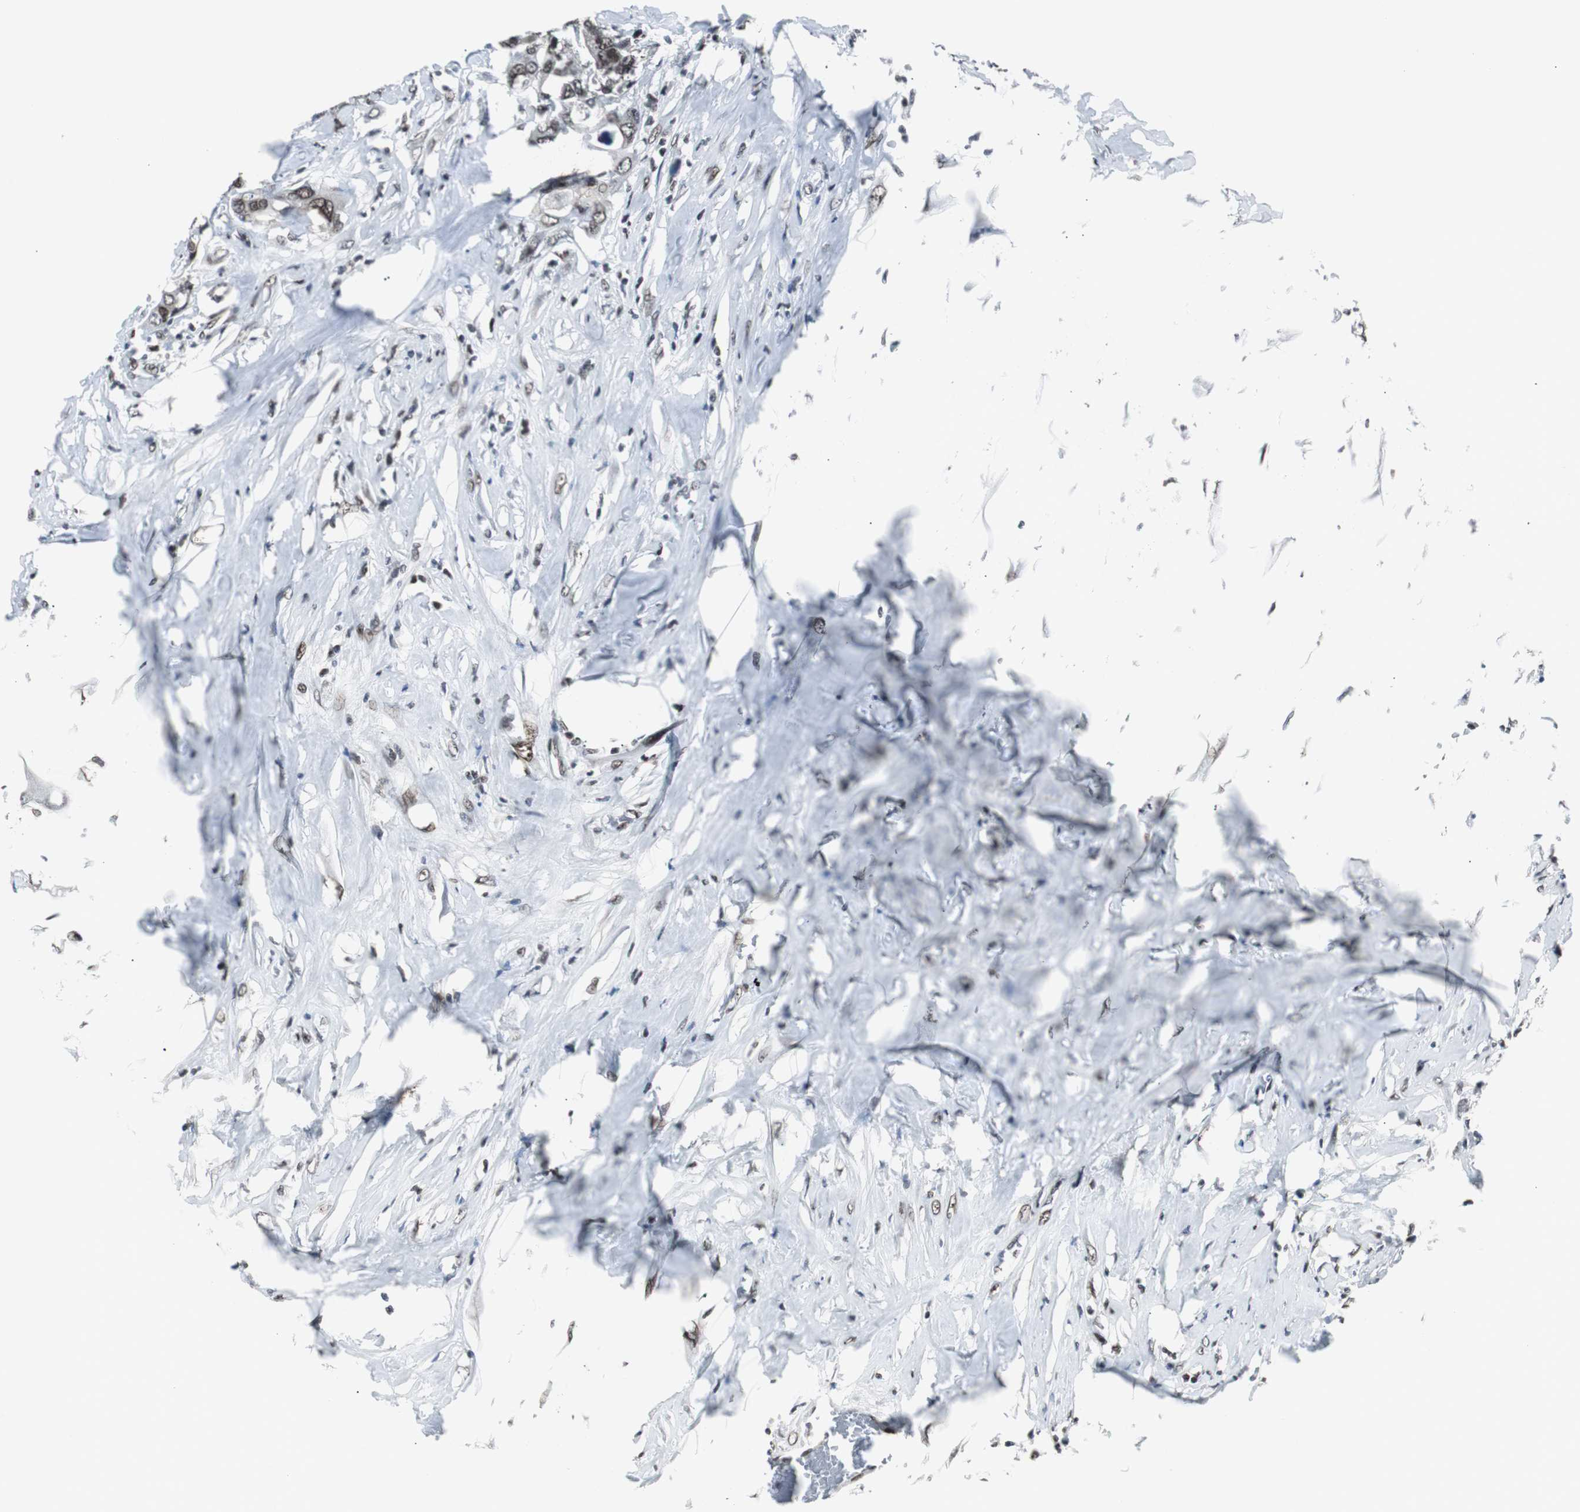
{"staining": {"intensity": "moderate", "quantity": ">75%", "location": "nuclear"}, "tissue": "colorectal cancer", "cell_type": "Tumor cells", "image_type": "cancer", "snomed": [{"axis": "morphology", "description": "Adenocarcinoma, NOS"}, {"axis": "topography", "description": "Rectum"}], "caption": "Immunohistochemical staining of human colorectal cancer (adenocarcinoma) reveals moderate nuclear protein staining in about >75% of tumor cells.", "gene": "XRCC1", "patient": {"sex": "male", "age": 55}}